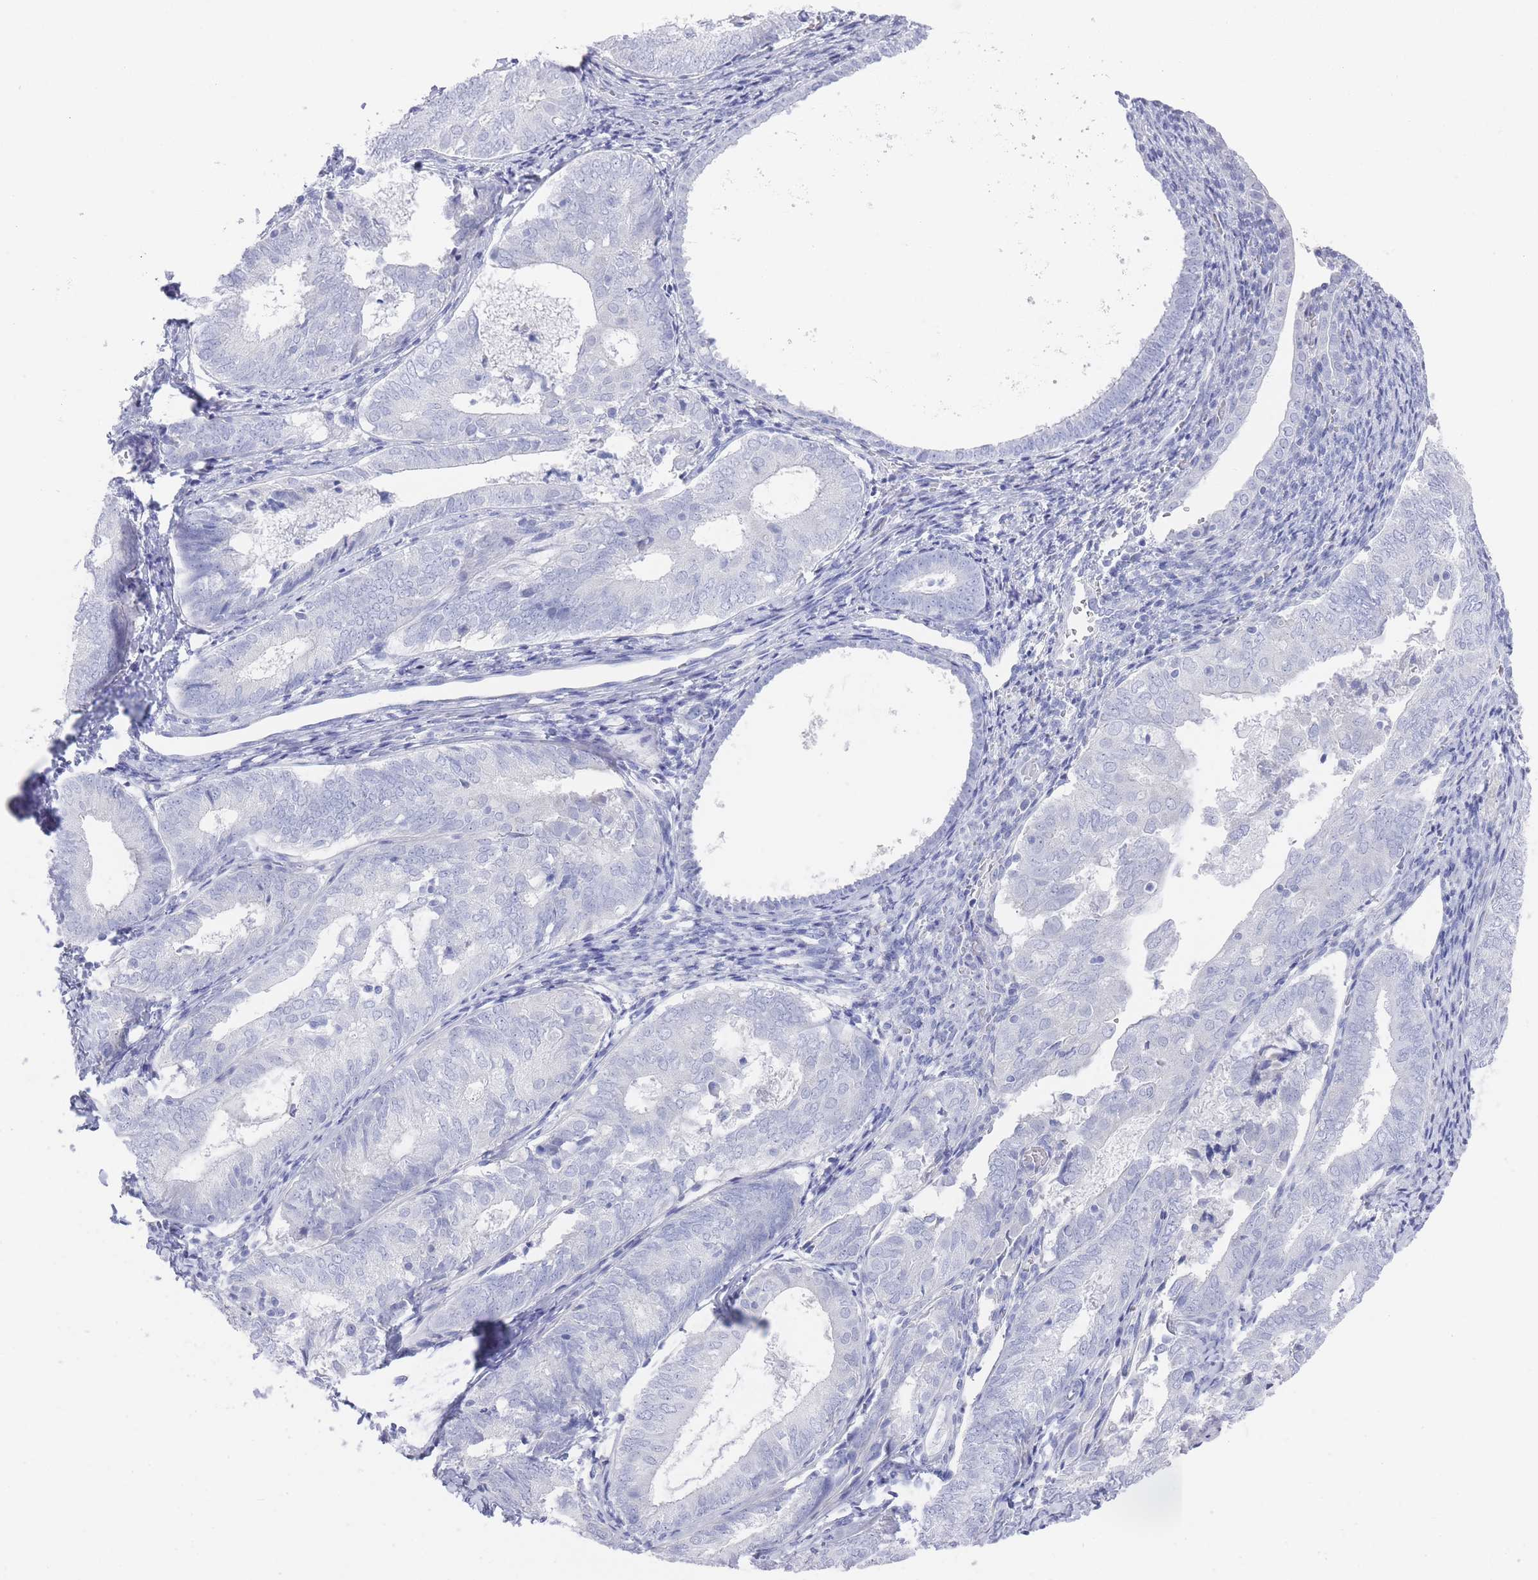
{"staining": {"intensity": "negative", "quantity": "none", "location": "none"}, "tissue": "endometrial cancer", "cell_type": "Tumor cells", "image_type": "cancer", "snomed": [{"axis": "morphology", "description": "Adenocarcinoma, NOS"}, {"axis": "topography", "description": "Endometrium"}], "caption": "IHC of endometrial cancer (adenocarcinoma) displays no positivity in tumor cells.", "gene": "RAB2B", "patient": {"sex": "female", "age": 87}}